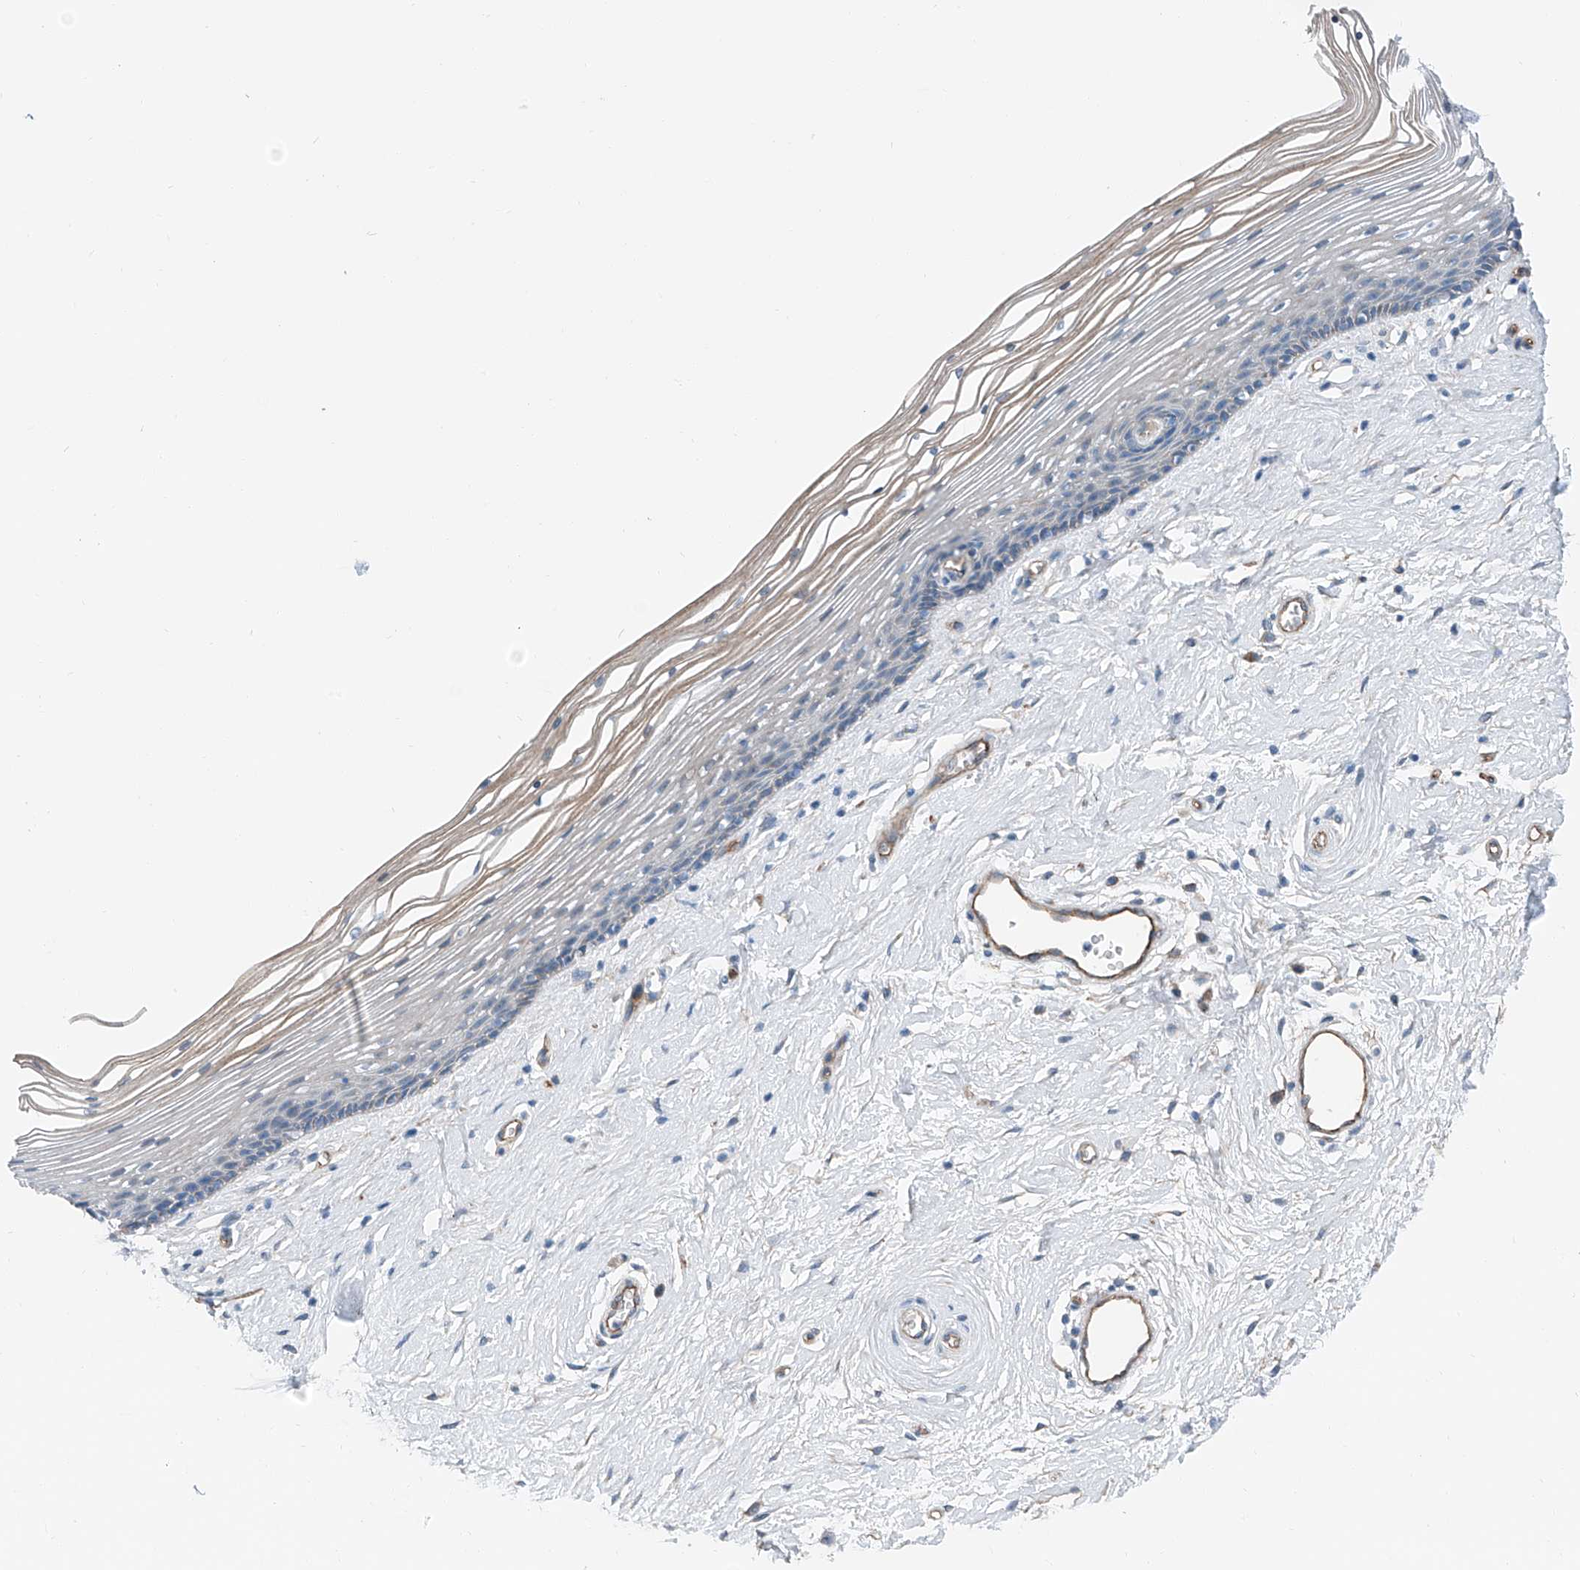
{"staining": {"intensity": "weak", "quantity": "<25%", "location": "cytoplasmic/membranous"}, "tissue": "vagina", "cell_type": "Squamous epithelial cells", "image_type": "normal", "snomed": [{"axis": "morphology", "description": "Normal tissue, NOS"}, {"axis": "topography", "description": "Vagina"}], "caption": "This is a photomicrograph of immunohistochemistry staining of benign vagina, which shows no expression in squamous epithelial cells.", "gene": "THEMIS2", "patient": {"sex": "female", "age": 46}}